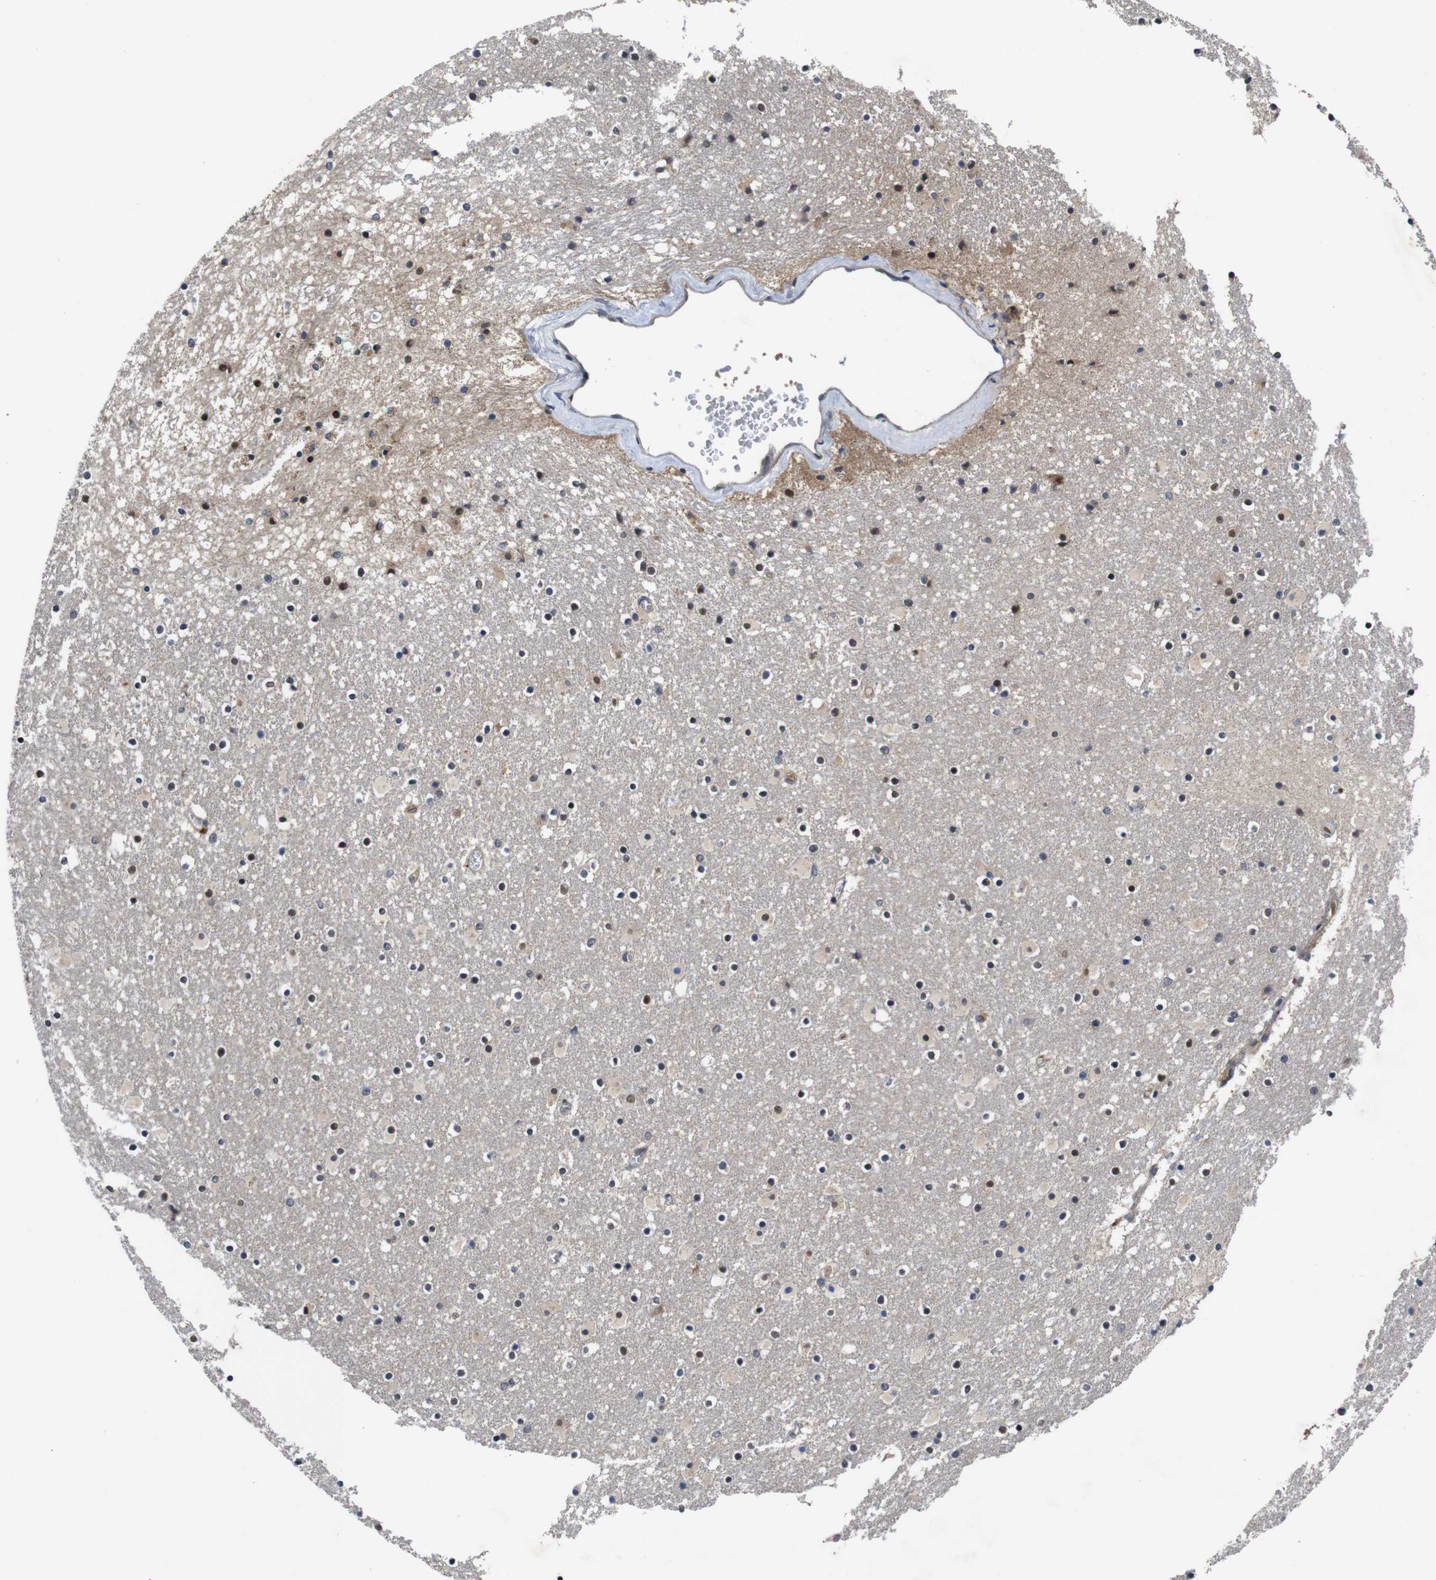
{"staining": {"intensity": "moderate", "quantity": "25%-75%", "location": "nuclear"}, "tissue": "caudate", "cell_type": "Glial cells", "image_type": "normal", "snomed": [{"axis": "morphology", "description": "Normal tissue, NOS"}, {"axis": "topography", "description": "Lateral ventricle wall"}], "caption": "IHC micrograph of normal human caudate stained for a protein (brown), which shows medium levels of moderate nuclear staining in about 25%-75% of glial cells.", "gene": "ZBTB46", "patient": {"sex": "male", "age": 45}}